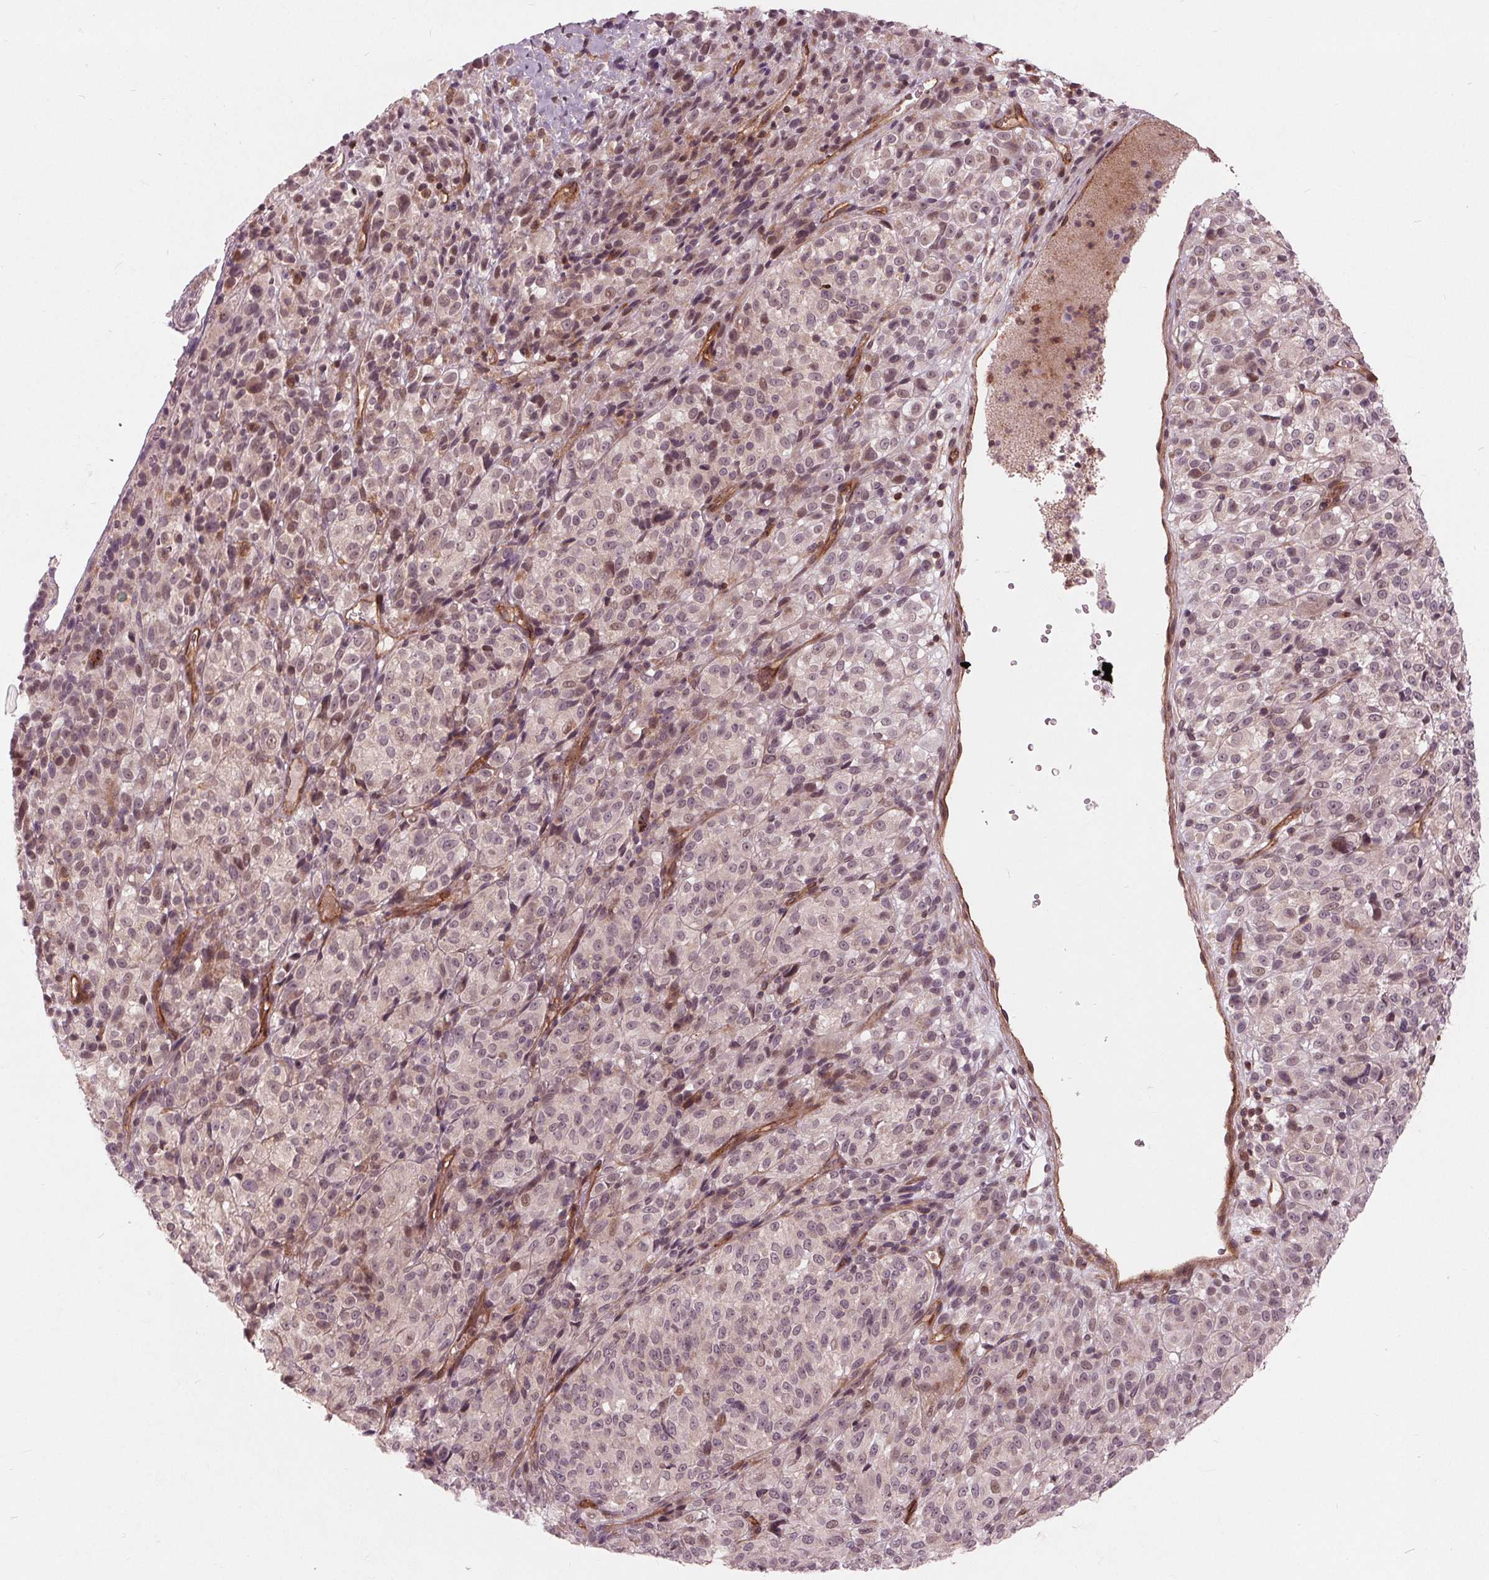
{"staining": {"intensity": "moderate", "quantity": "<25%", "location": "nuclear"}, "tissue": "melanoma", "cell_type": "Tumor cells", "image_type": "cancer", "snomed": [{"axis": "morphology", "description": "Malignant melanoma, Metastatic site"}, {"axis": "topography", "description": "Brain"}], "caption": "Immunohistochemical staining of melanoma demonstrates low levels of moderate nuclear protein positivity in about <25% of tumor cells.", "gene": "TXNIP", "patient": {"sex": "female", "age": 56}}